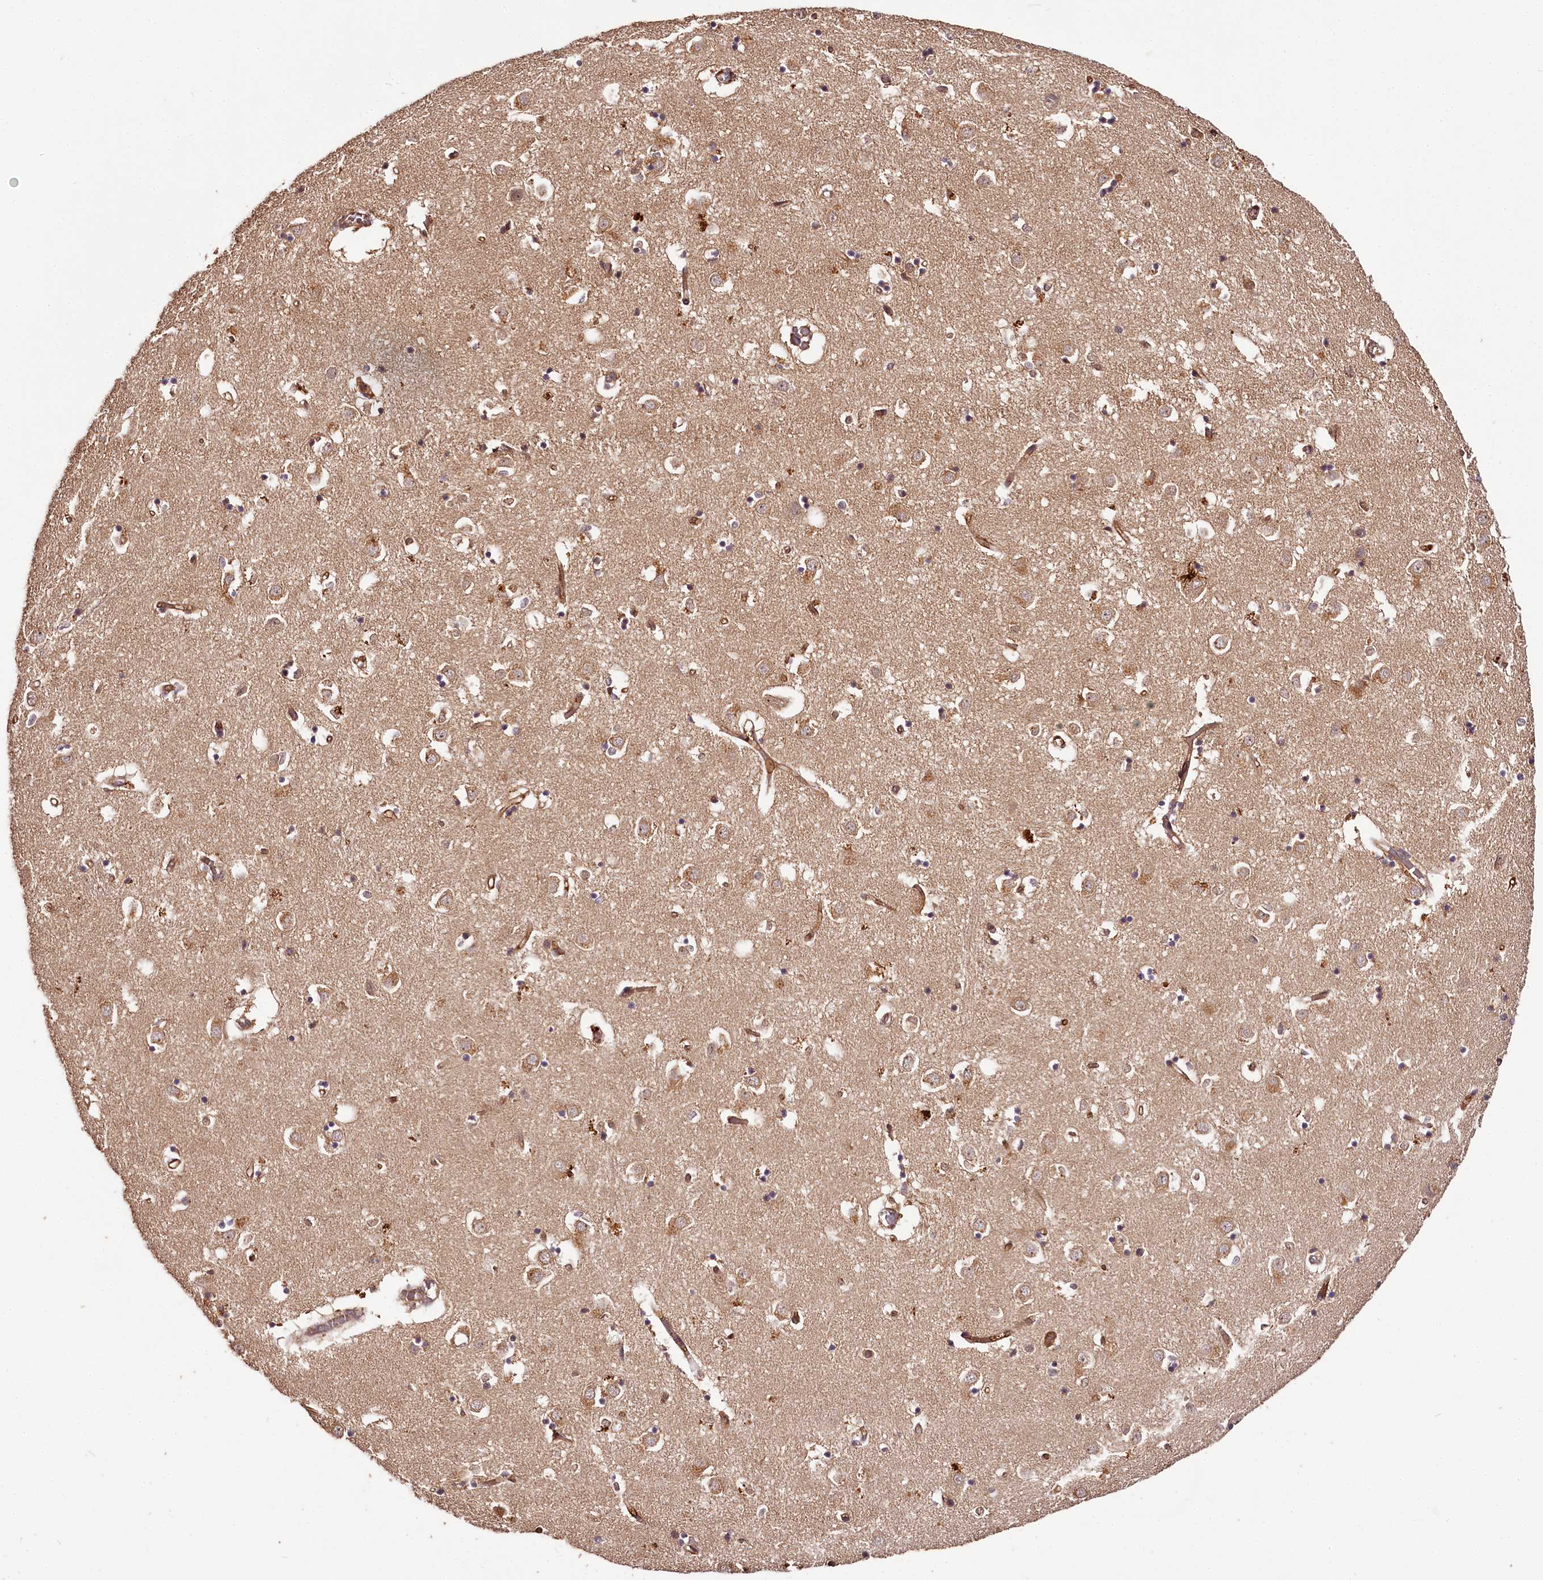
{"staining": {"intensity": "moderate", "quantity": "<25%", "location": "cytoplasmic/membranous"}, "tissue": "caudate", "cell_type": "Glial cells", "image_type": "normal", "snomed": [{"axis": "morphology", "description": "Normal tissue, NOS"}, {"axis": "topography", "description": "Lateral ventricle wall"}], "caption": "A photomicrograph showing moderate cytoplasmic/membranous positivity in approximately <25% of glial cells in unremarkable caudate, as visualized by brown immunohistochemical staining.", "gene": "TTC12", "patient": {"sex": "male", "age": 70}}